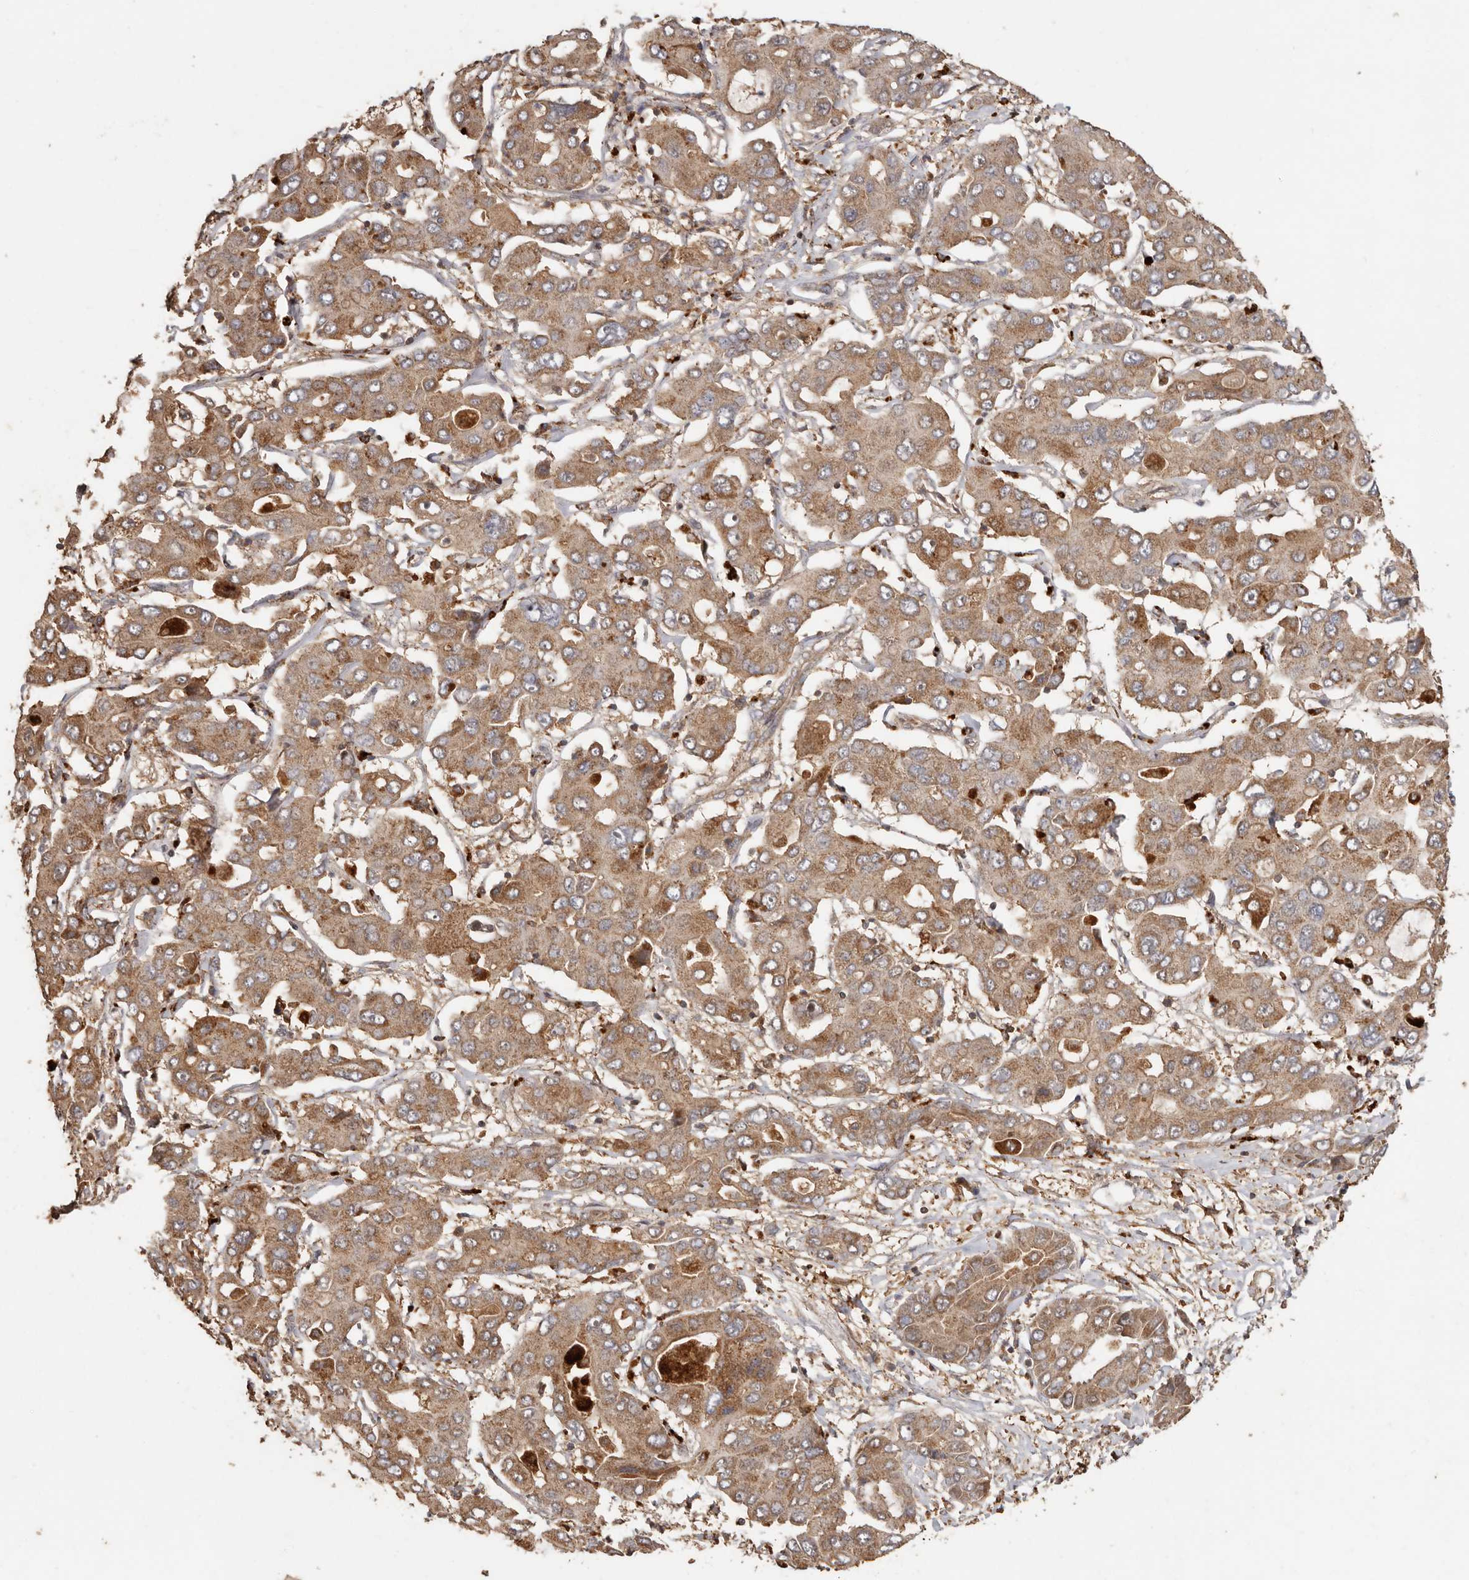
{"staining": {"intensity": "moderate", "quantity": ">75%", "location": "cytoplasmic/membranous"}, "tissue": "liver cancer", "cell_type": "Tumor cells", "image_type": "cancer", "snomed": [{"axis": "morphology", "description": "Cholangiocarcinoma"}, {"axis": "topography", "description": "Liver"}], "caption": "Tumor cells exhibit medium levels of moderate cytoplasmic/membranous positivity in approximately >75% of cells in human liver cancer (cholangiocarcinoma). (DAB (3,3'-diaminobenzidine) IHC with brightfield microscopy, high magnification).", "gene": "RWDD1", "patient": {"sex": "male", "age": 67}}